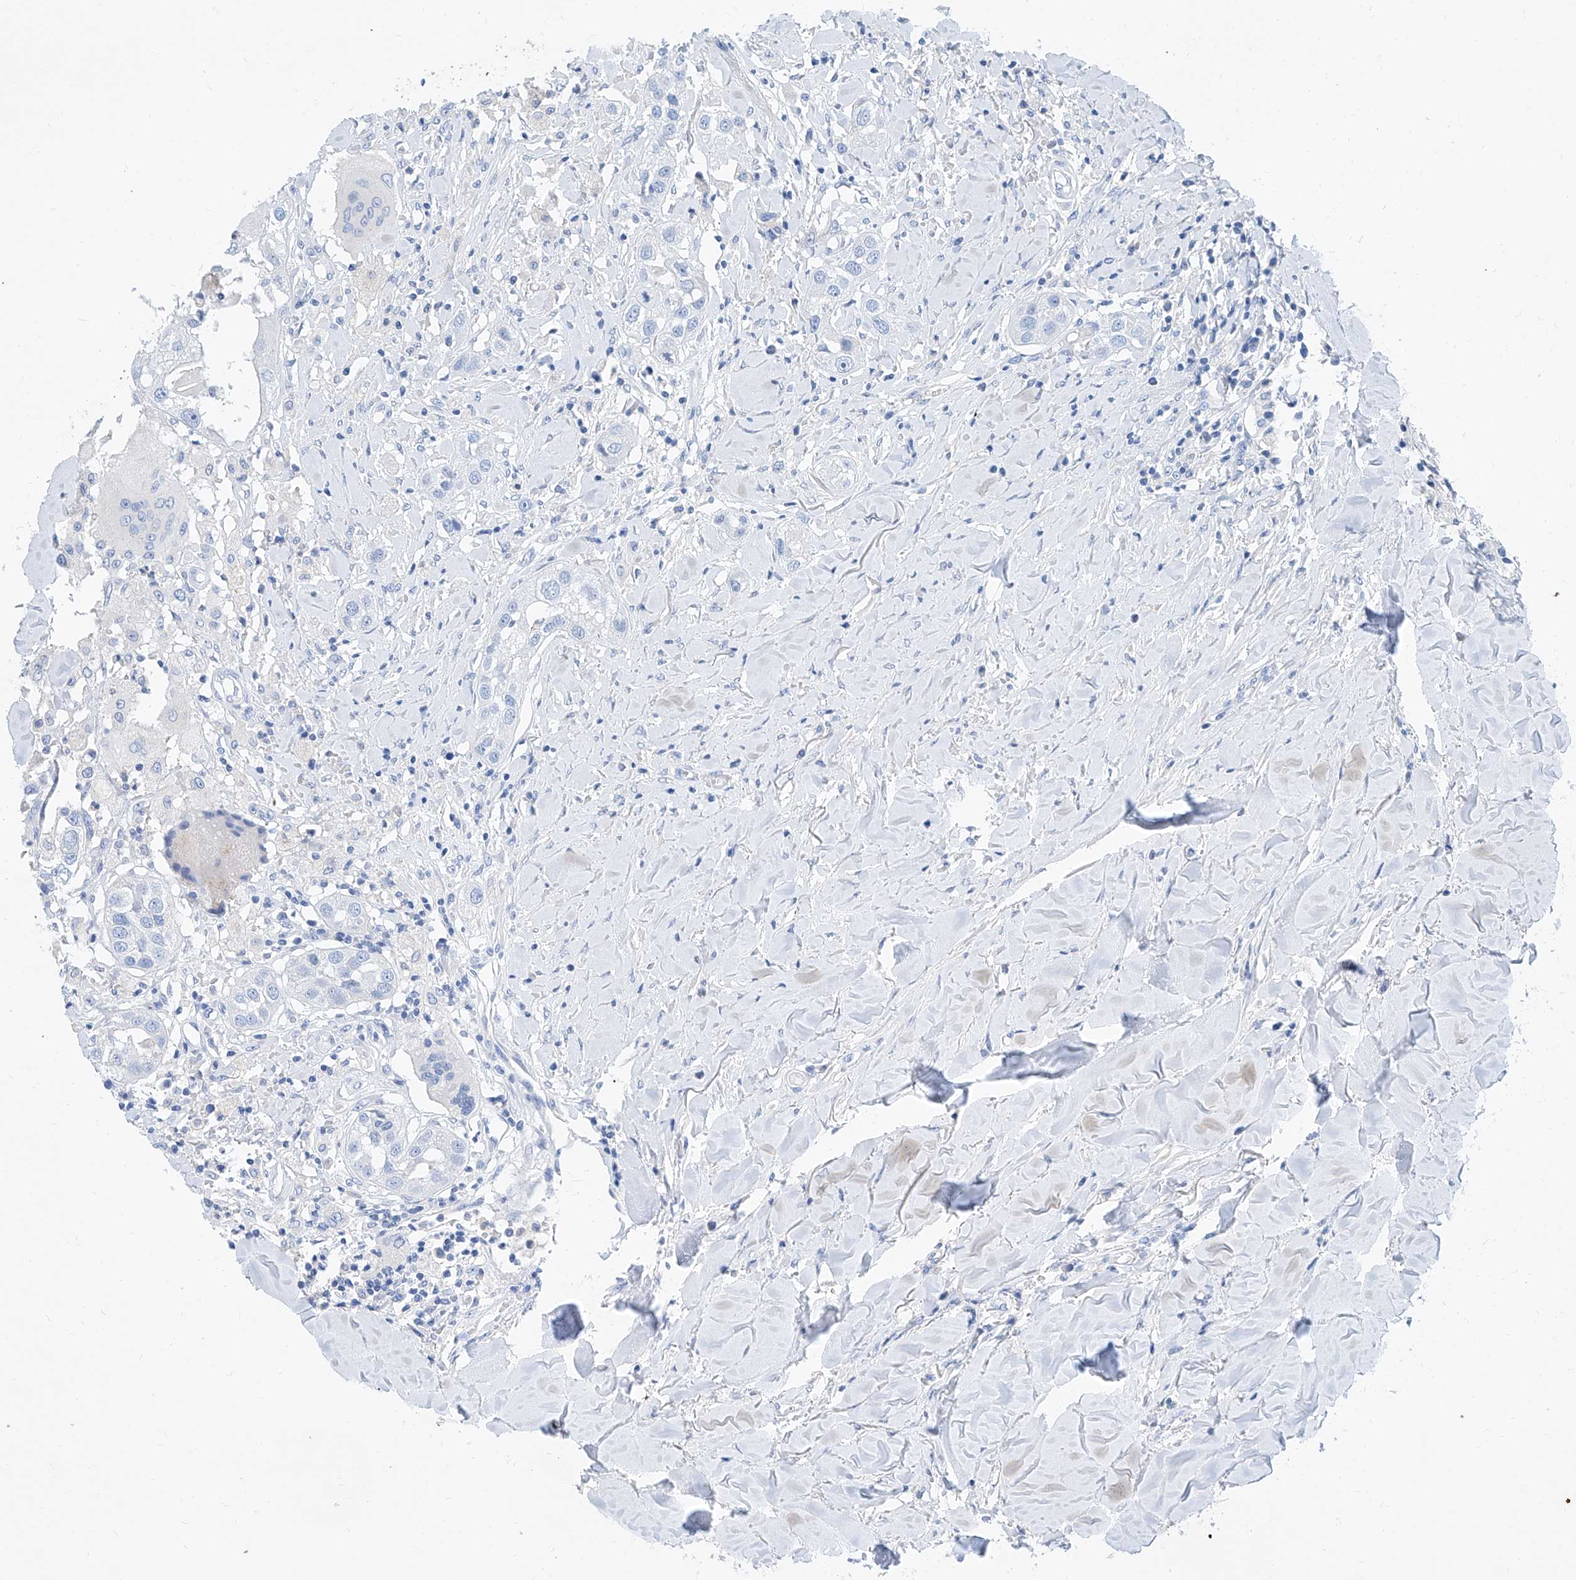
{"staining": {"intensity": "negative", "quantity": "none", "location": "none"}, "tissue": "head and neck cancer", "cell_type": "Tumor cells", "image_type": "cancer", "snomed": [{"axis": "morphology", "description": "Normal tissue, NOS"}, {"axis": "morphology", "description": "Squamous cell carcinoma, NOS"}, {"axis": "topography", "description": "Skeletal muscle"}, {"axis": "topography", "description": "Head-Neck"}], "caption": "Immunohistochemistry (IHC) image of head and neck cancer stained for a protein (brown), which shows no expression in tumor cells.", "gene": "SLC25A29", "patient": {"sex": "male", "age": 51}}